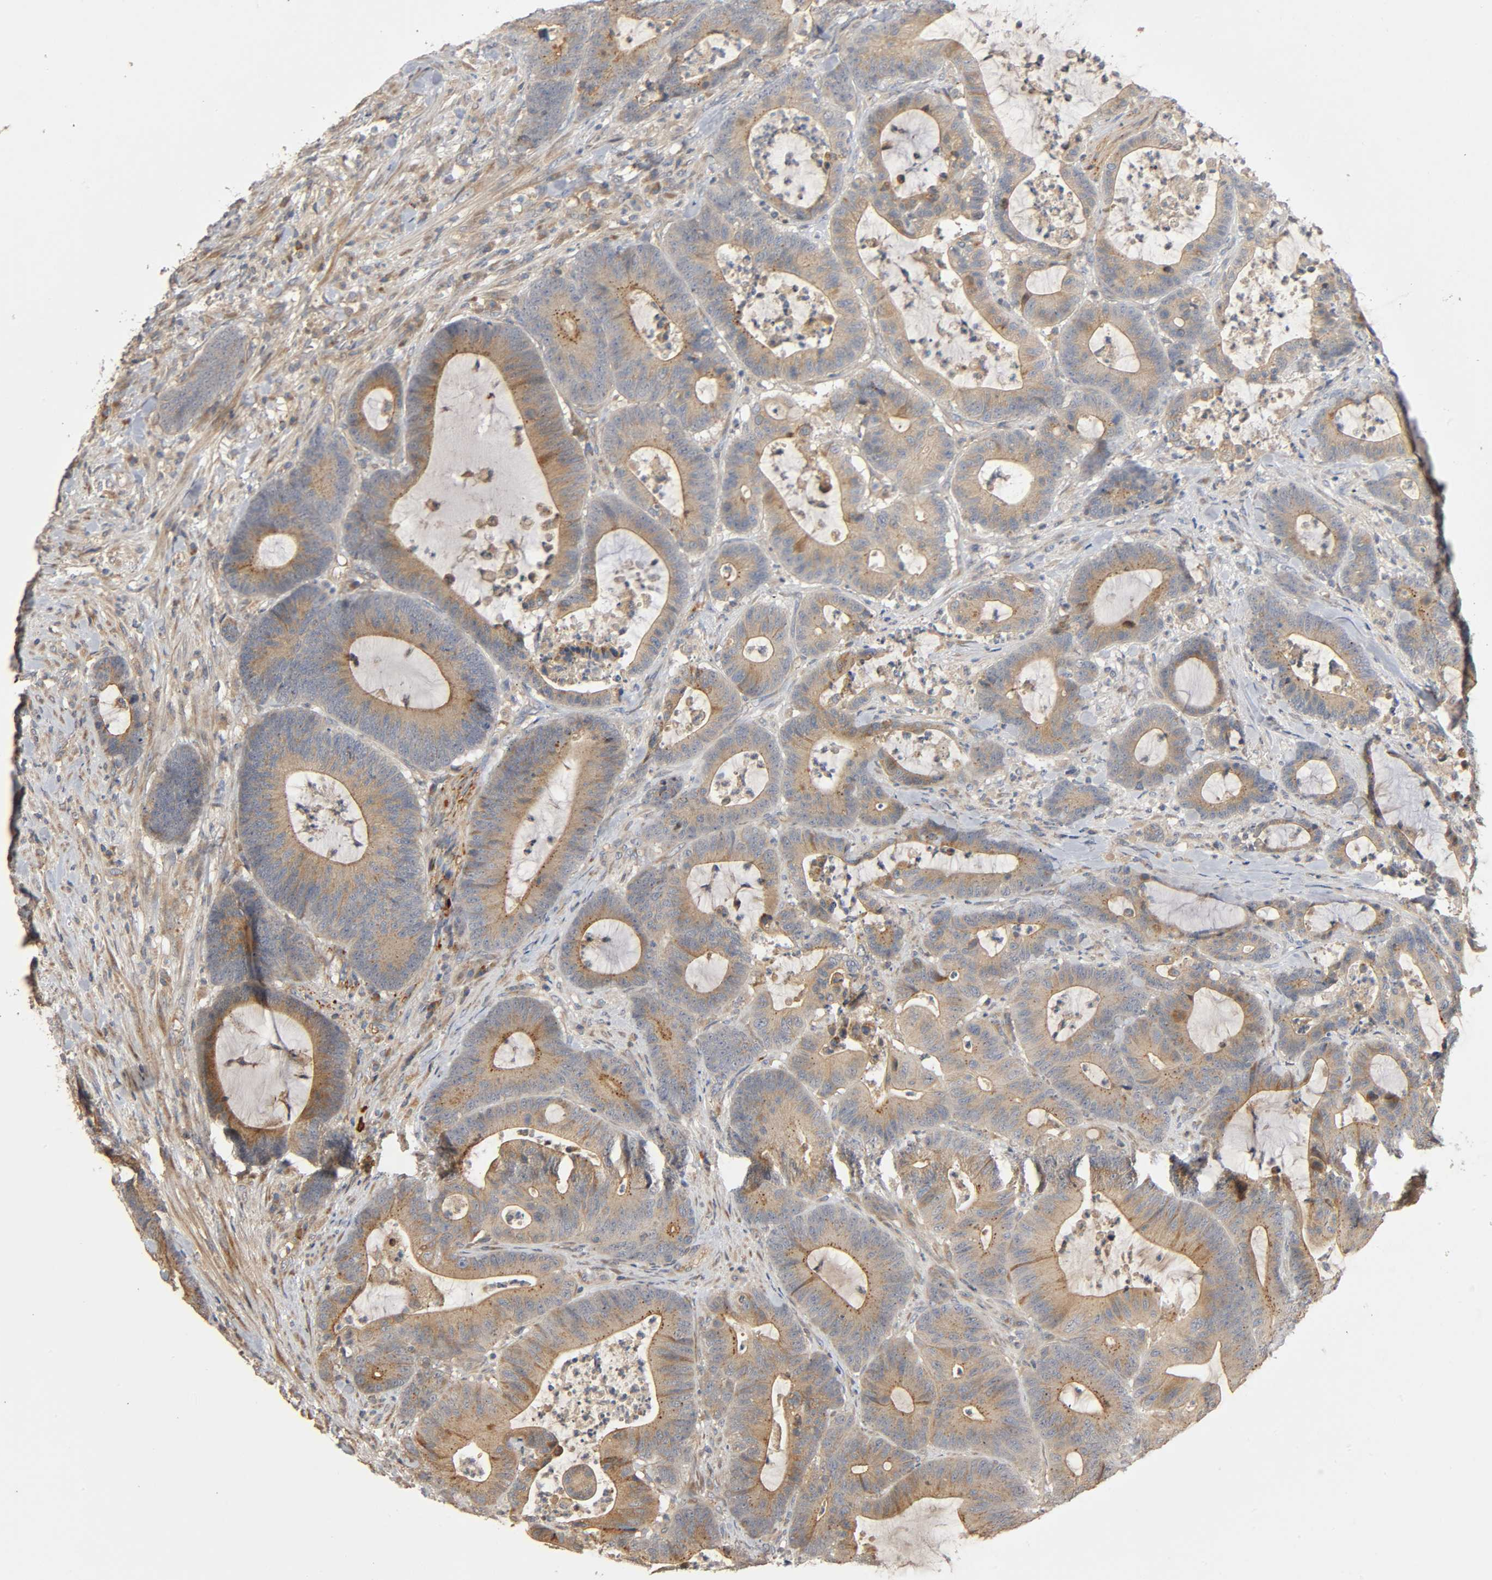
{"staining": {"intensity": "weak", "quantity": "25%-75%", "location": "cytoplasmic/membranous"}, "tissue": "colorectal cancer", "cell_type": "Tumor cells", "image_type": "cancer", "snomed": [{"axis": "morphology", "description": "Adenocarcinoma, NOS"}, {"axis": "topography", "description": "Colon"}], "caption": "IHC staining of colorectal cancer, which shows low levels of weak cytoplasmic/membranous expression in approximately 25%-75% of tumor cells indicating weak cytoplasmic/membranous protein expression. The staining was performed using DAB (3,3'-diaminobenzidine) (brown) for protein detection and nuclei were counterstained in hematoxylin (blue).", "gene": "SGSM1", "patient": {"sex": "female", "age": 84}}